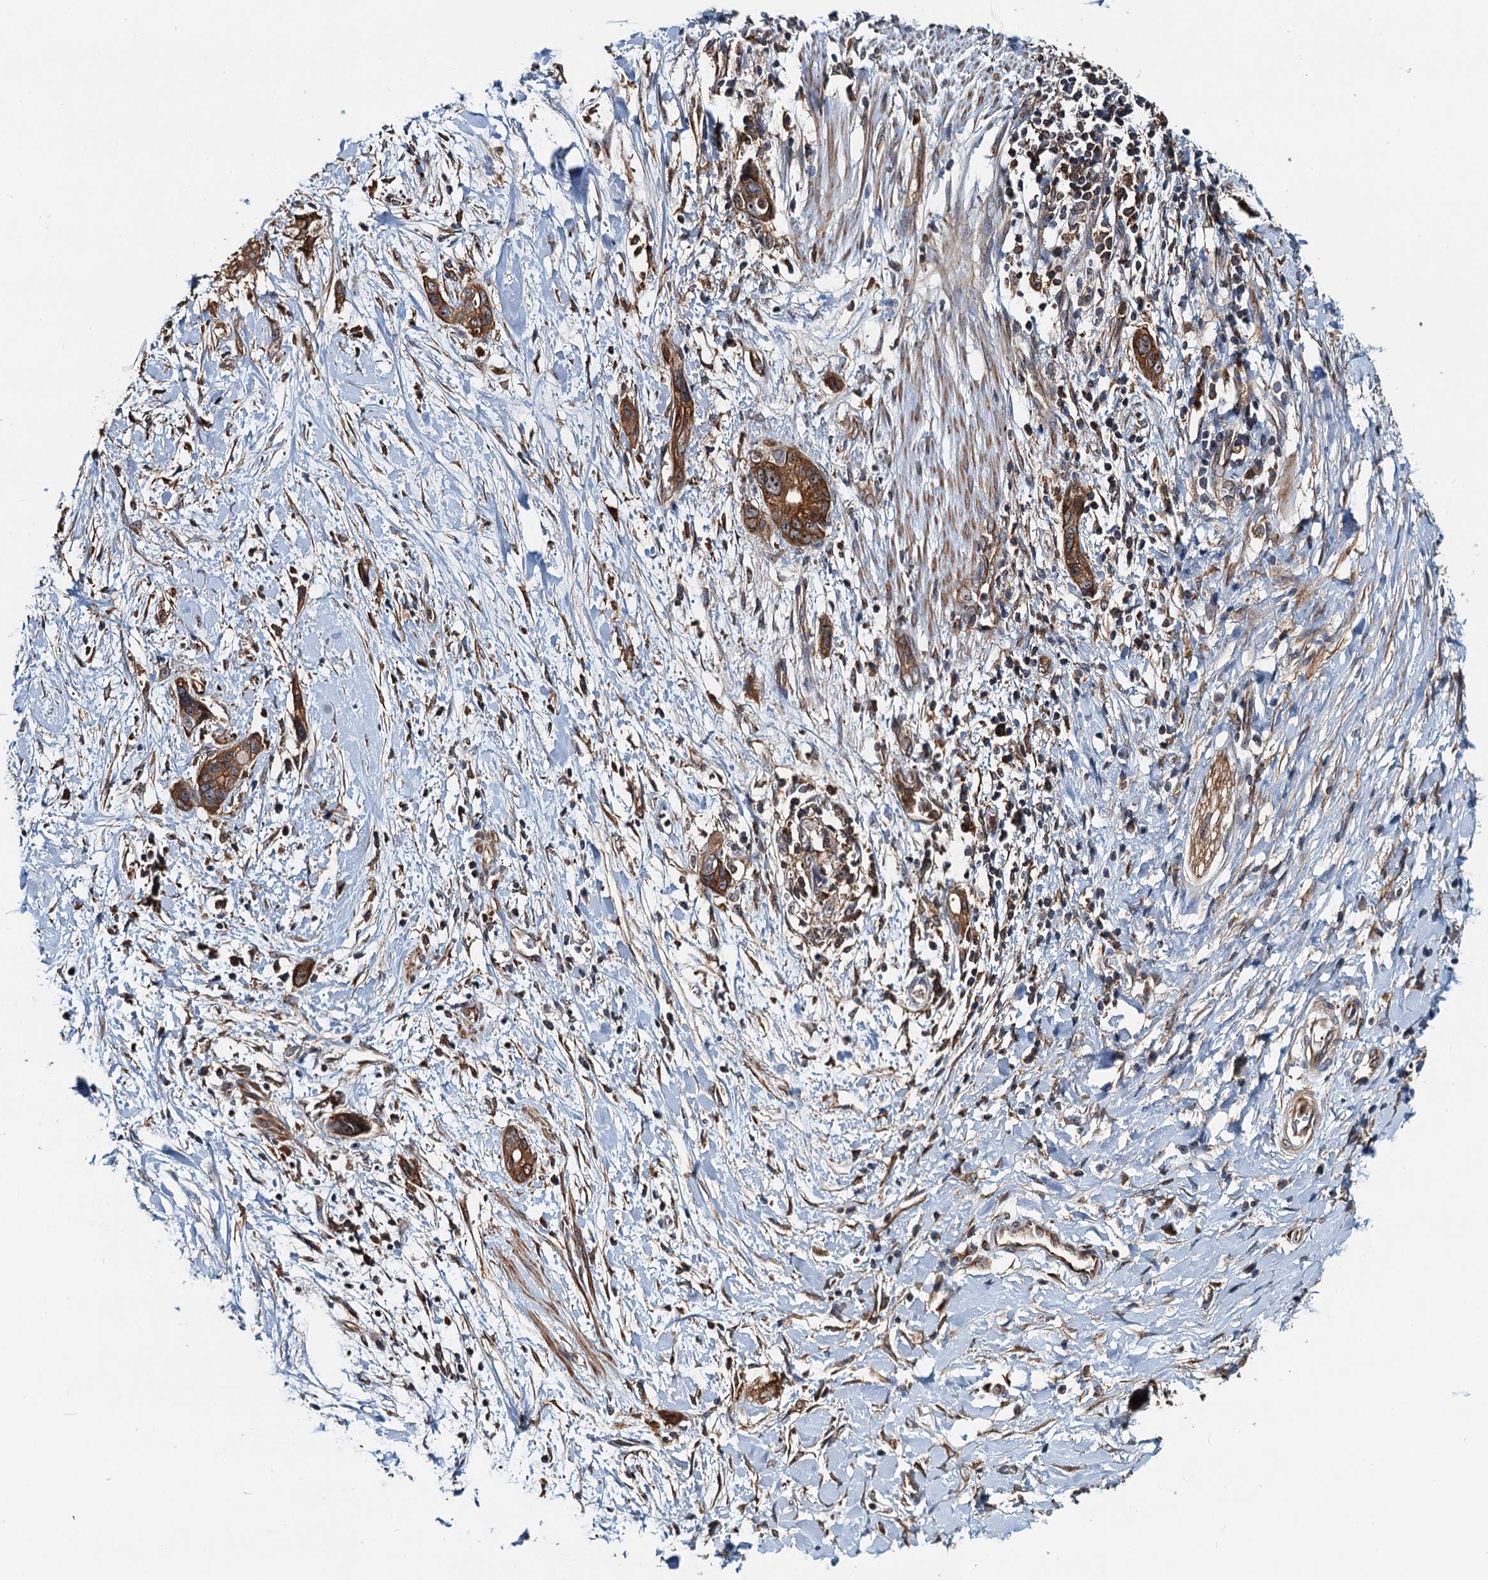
{"staining": {"intensity": "moderate", "quantity": ">75%", "location": "cytoplasmic/membranous"}, "tissue": "pancreatic cancer", "cell_type": "Tumor cells", "image_type": "cancer", "snomed": [{"axis": "morphology", "description": "Normal tissue, NOS"}, {"axis": "morphology", "description": "Adenocarcinoma, NOS"}, {"axis": "topography", "description": "Pancreas"}, {"axis": "topography", "description": "Peripheral nerve tissue"}], "caption": "High-power microscopy captured an IHC histopathology image of adenocarcinoma (pancreatic), revealing moderate cytoplasmic/membranous staining in approximately >75% of tumor cells. (Brightfield microscopy of DAB IHC at high magnification).", "gene": "USP6NL", "patient": {"sex": "male", "age": 59}}